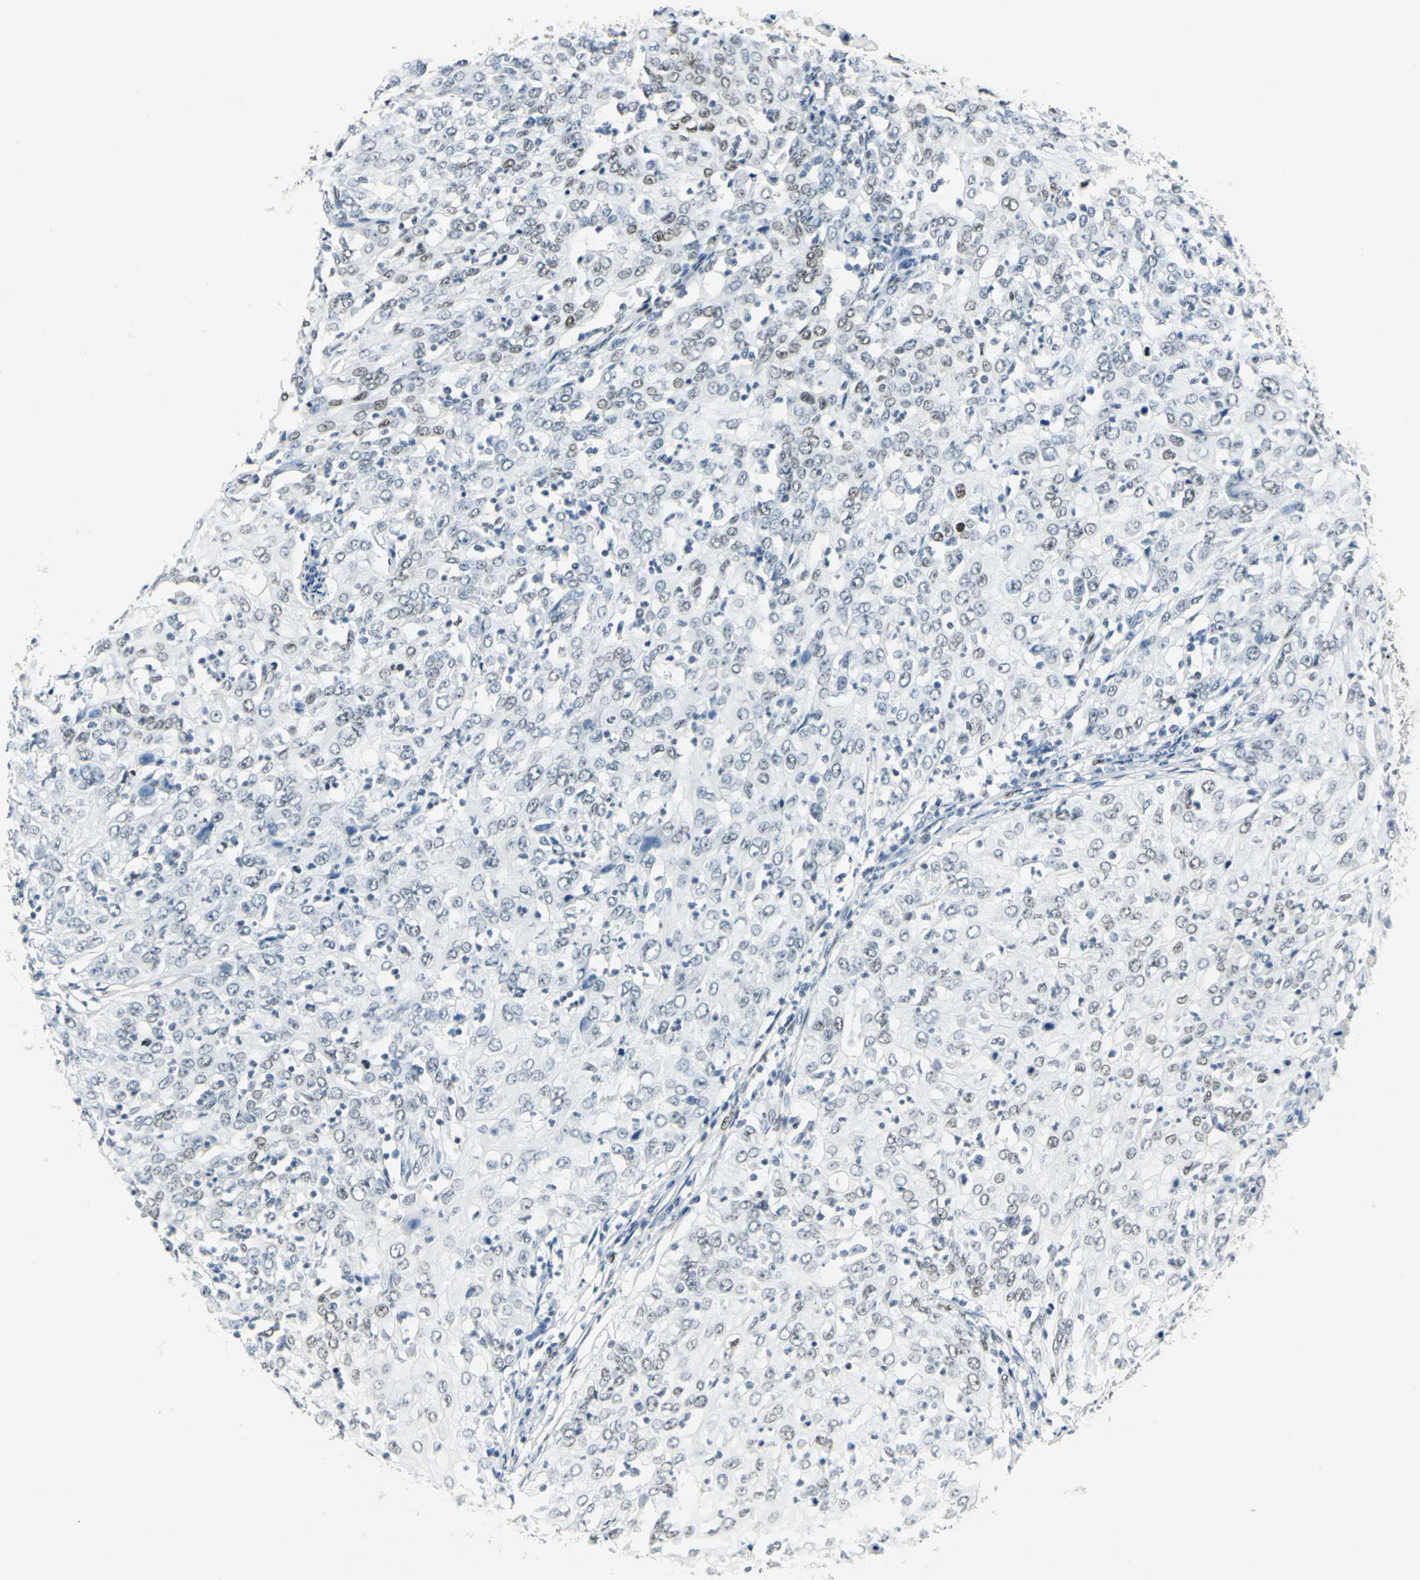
{"staining": {"intensity": "weak", "quantity": "<25%", "location": "nuclear"}, "tissue": "cervical cancer", "cell_type": "Tumor cells", "image_type": "cancer", "snomed": [{"axis": "morphology", "description": "Squamous cell carcinoma, NOS"}, {"axis": "topography", "description": "Cervix"}], "caption": "This image is of squamous cell carcinoma (cervical) stained with IHC to label a protein in brown with the nuclei are counter-stained blue. There is no positivity in tumor cells.", "gene": "MEIS2", "patient": {"sex": "female", "age": 39}}